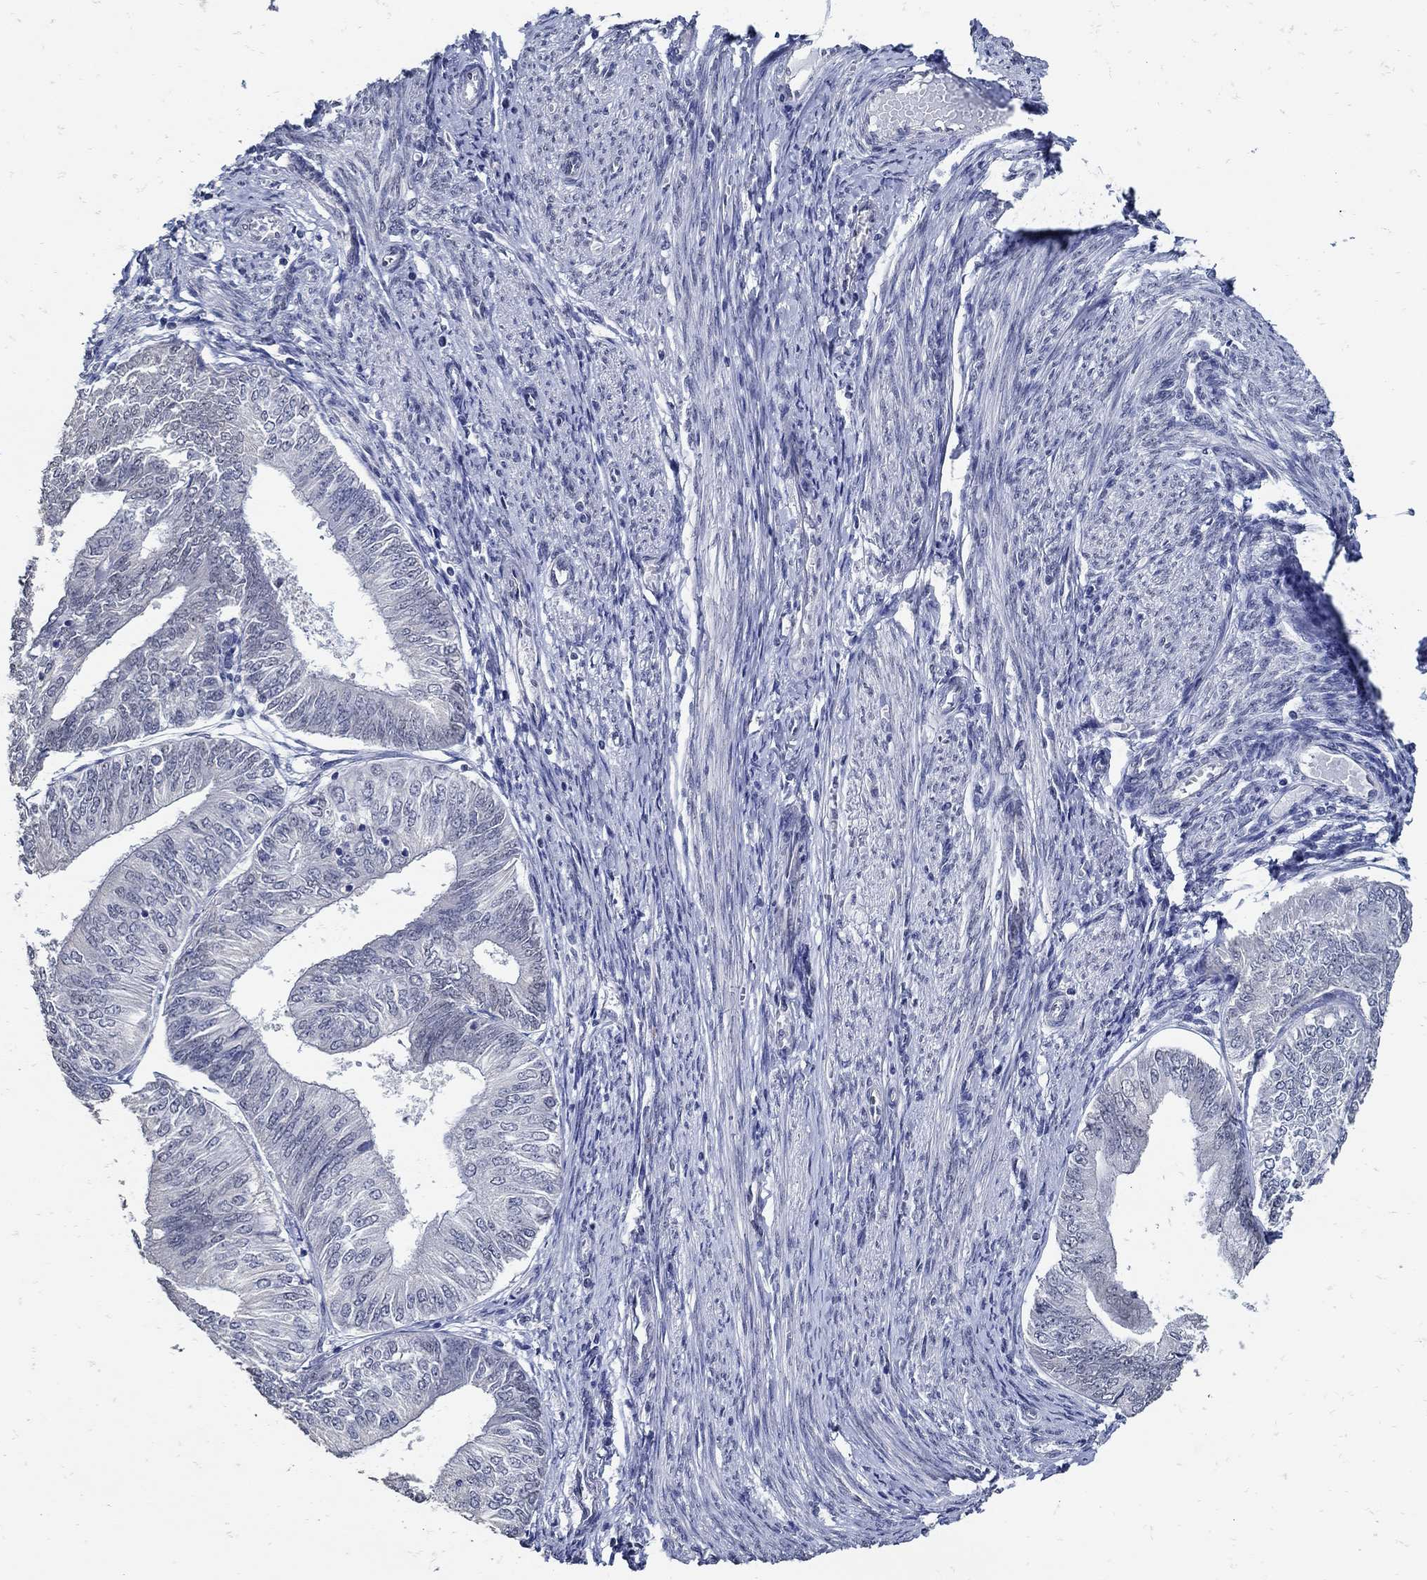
{"staining": {"intensity": "negative", "quantity": "none", "location": "none"}, "tissue": "endometrial cancer", "cell_type": "Tumor cells", "image_type": "cancer", "snomed": [{"axis": "morphology", "description": "Adenocarcinoma, NOS"}, {"axis": "topography", "description": "Endometrium"}], "caption": "Tumor cells are negative for protein expression in human adenocarcinoma (endometrial).", "gene": "KCNN3", "patient": {"sex": "female", "age": 58}}